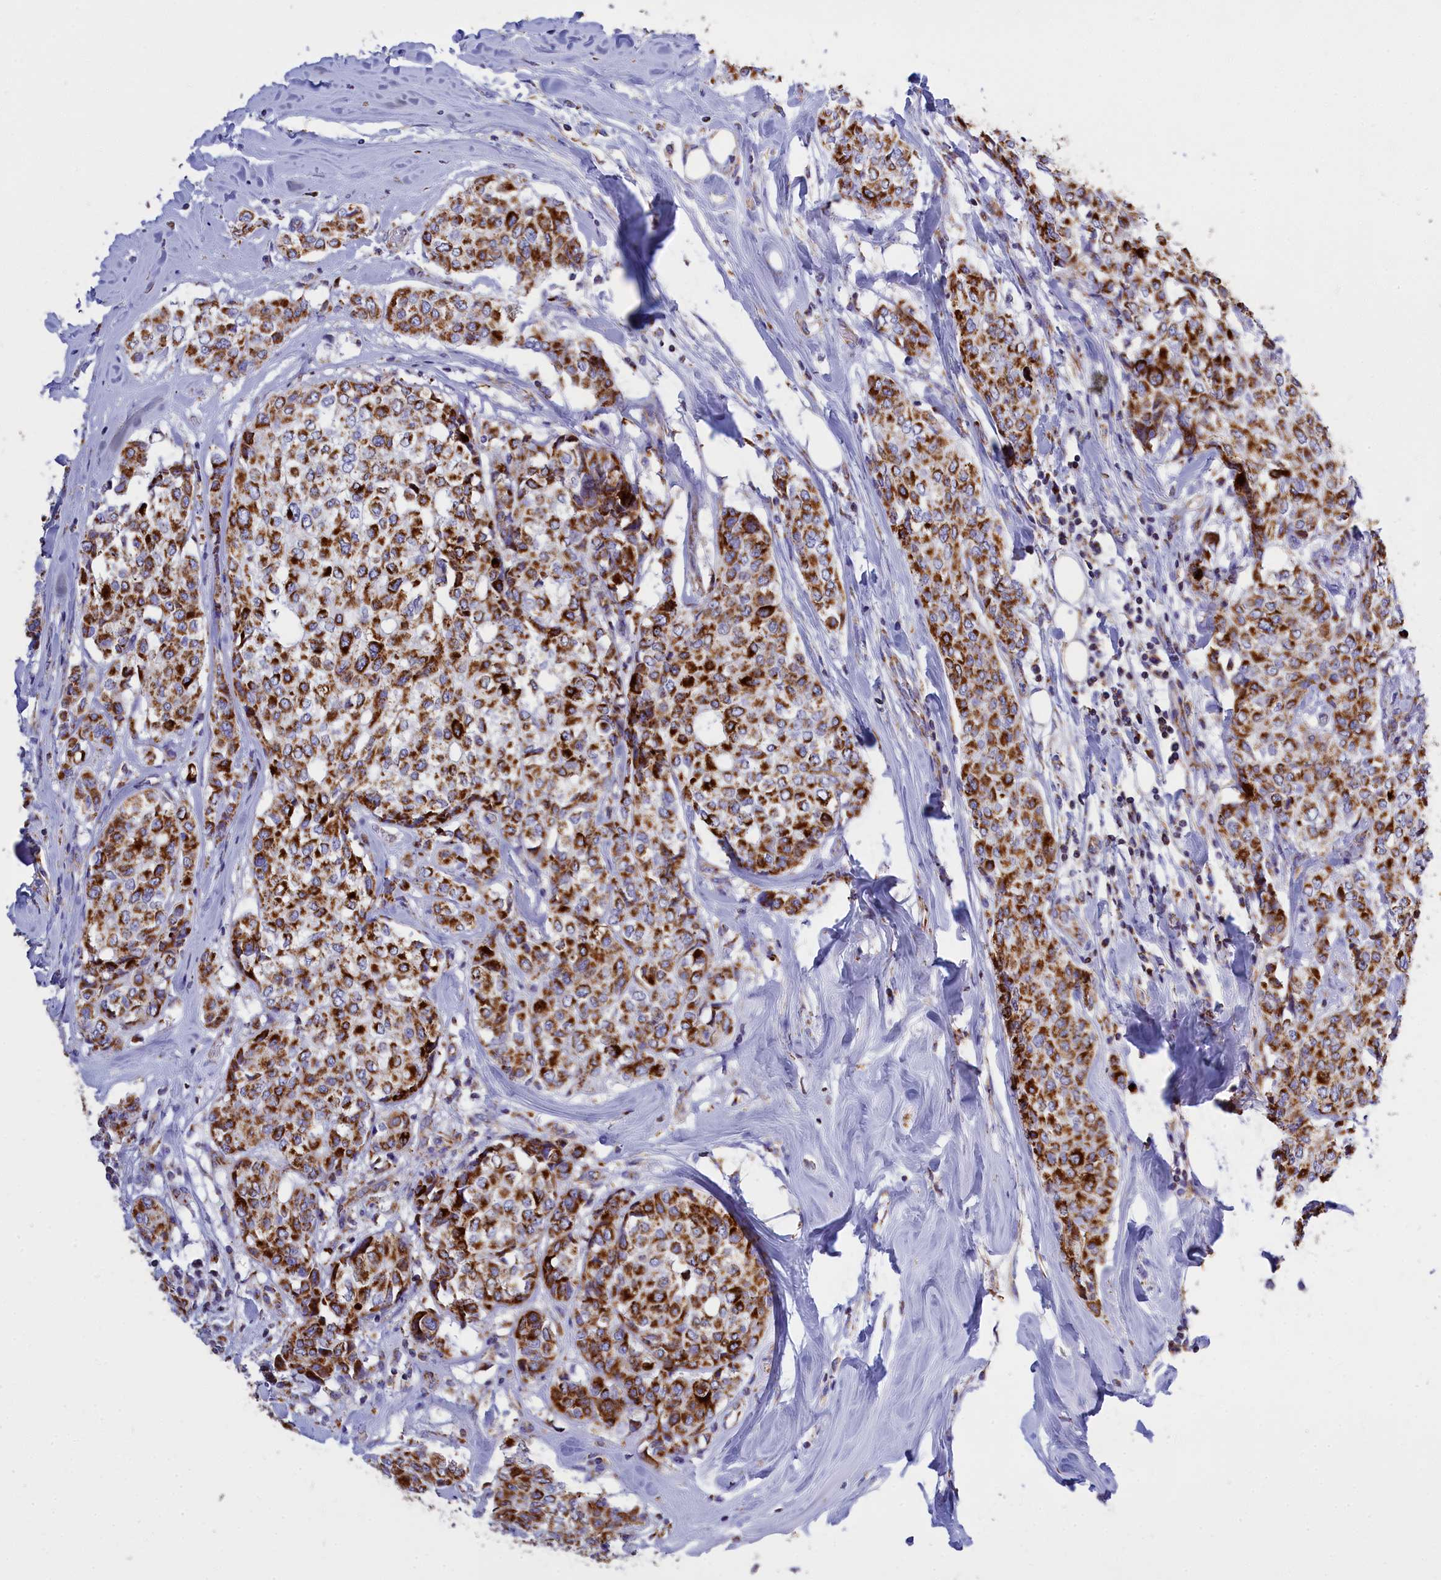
{"staining": {"intensity": "strong", "quantity": ">75%", "location": "cytoplasmic/membranous"}, "tissue": "breast cancer", "cell_type": "Tumor cells", "image_type": "cancer", "snomed": [{"axis": "morphology", "description": "Lobular carcinoma"}, {"axis": "topography", "description": "Breast"}], "caption": "Protein staining of breast cancer (lobular carcinoma) tissue exhibits strong cytoplasmic/membranous staining in approximately >75% of tumor cells.", "gene": "VDAC2", "patient": {"sex": "female", "age": 51}}